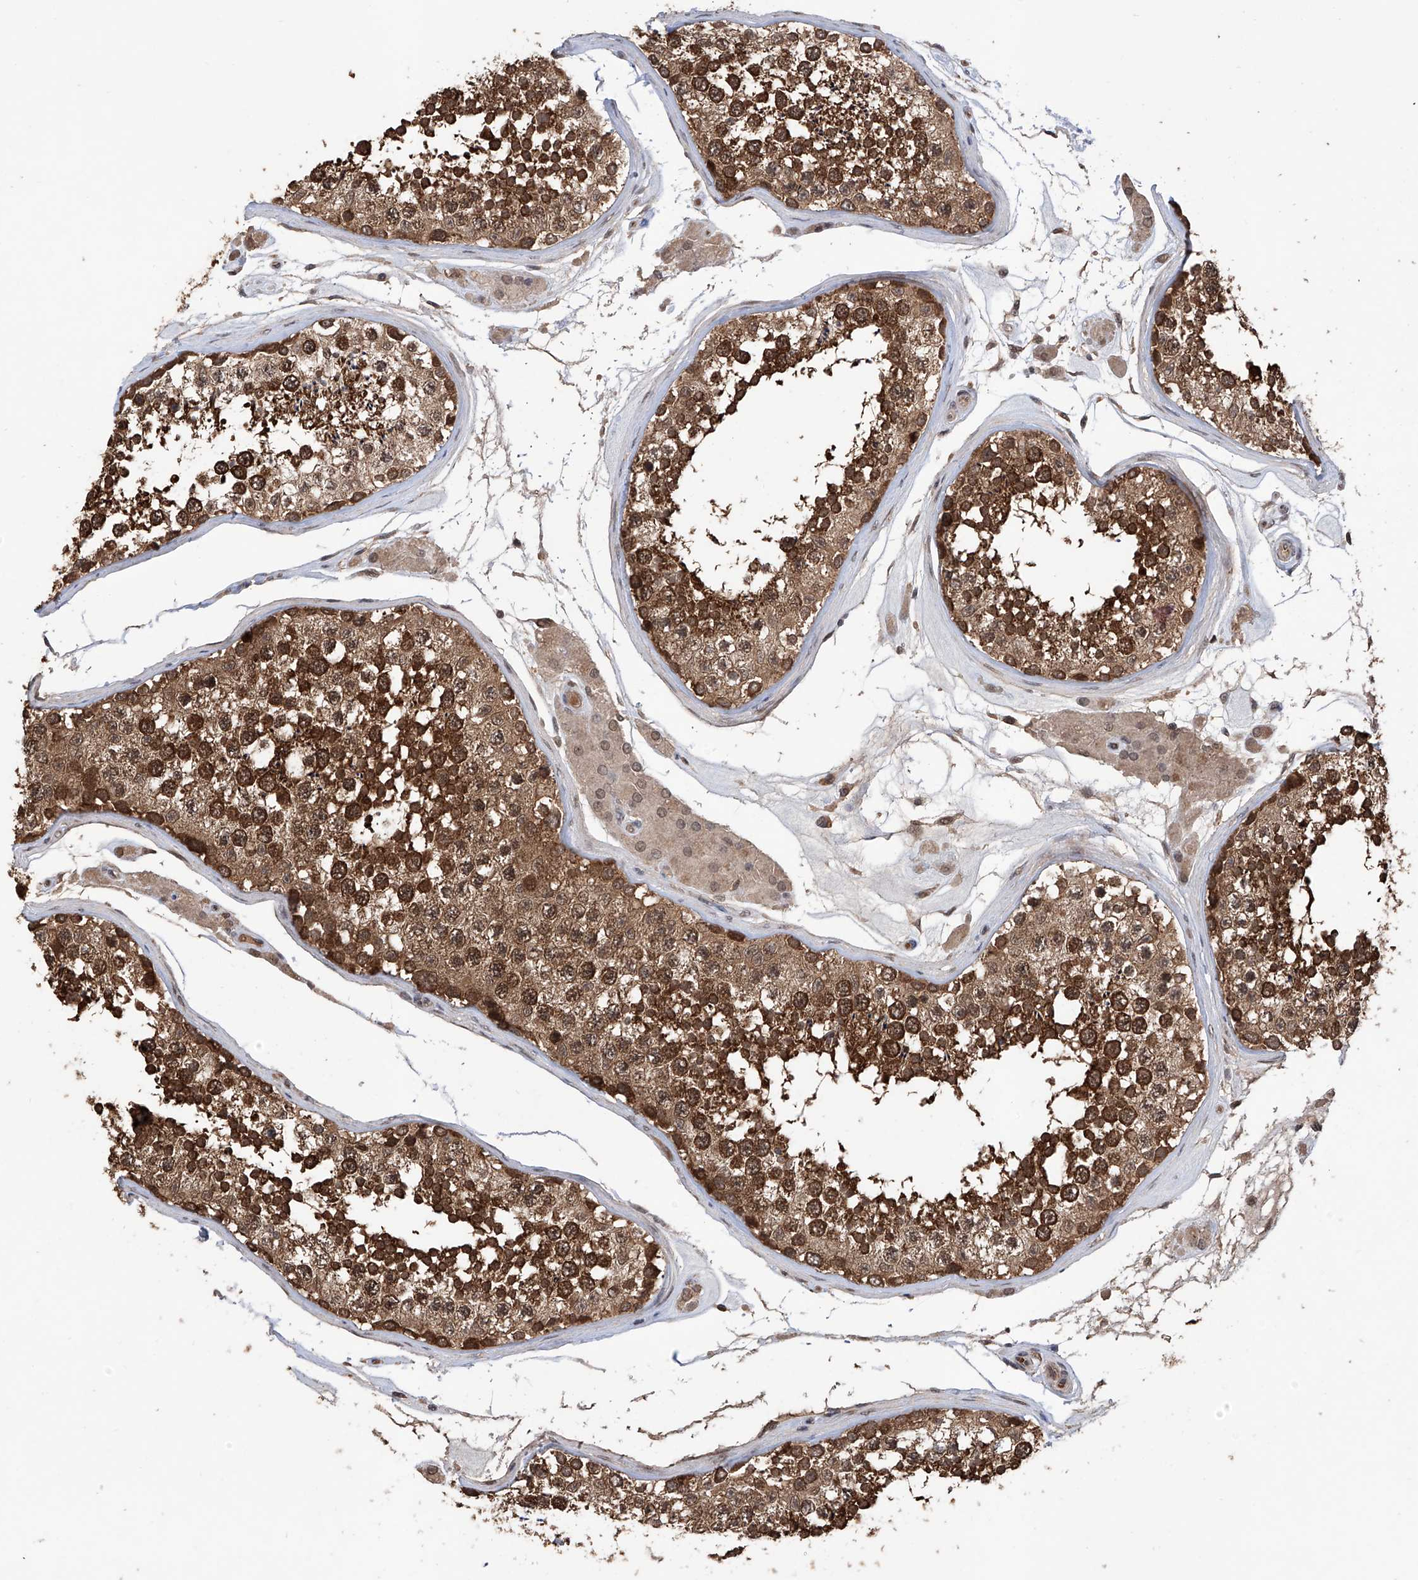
{"staining": {"intensity": "strong", "quantity": ">75%", "location": "cytoplasmic/membranous"}, "tissue": "testis", "cell_type": "Cells in seminiferous ducts", "image_type": "normal", "snomed": [{"axis": "morphology", "description": "Normal tissue, NOS"}, {"axis": "topography", "description": "Testis"}], "caption": "The photomicrograph demonstrates staining of benign testis, revealing strong cytoplasmic/membranous protein expression (brown color) within cells in seminiferous ducts.", "gene": "LYSMD4", "patient": {"sex": "male", "age": 46}}